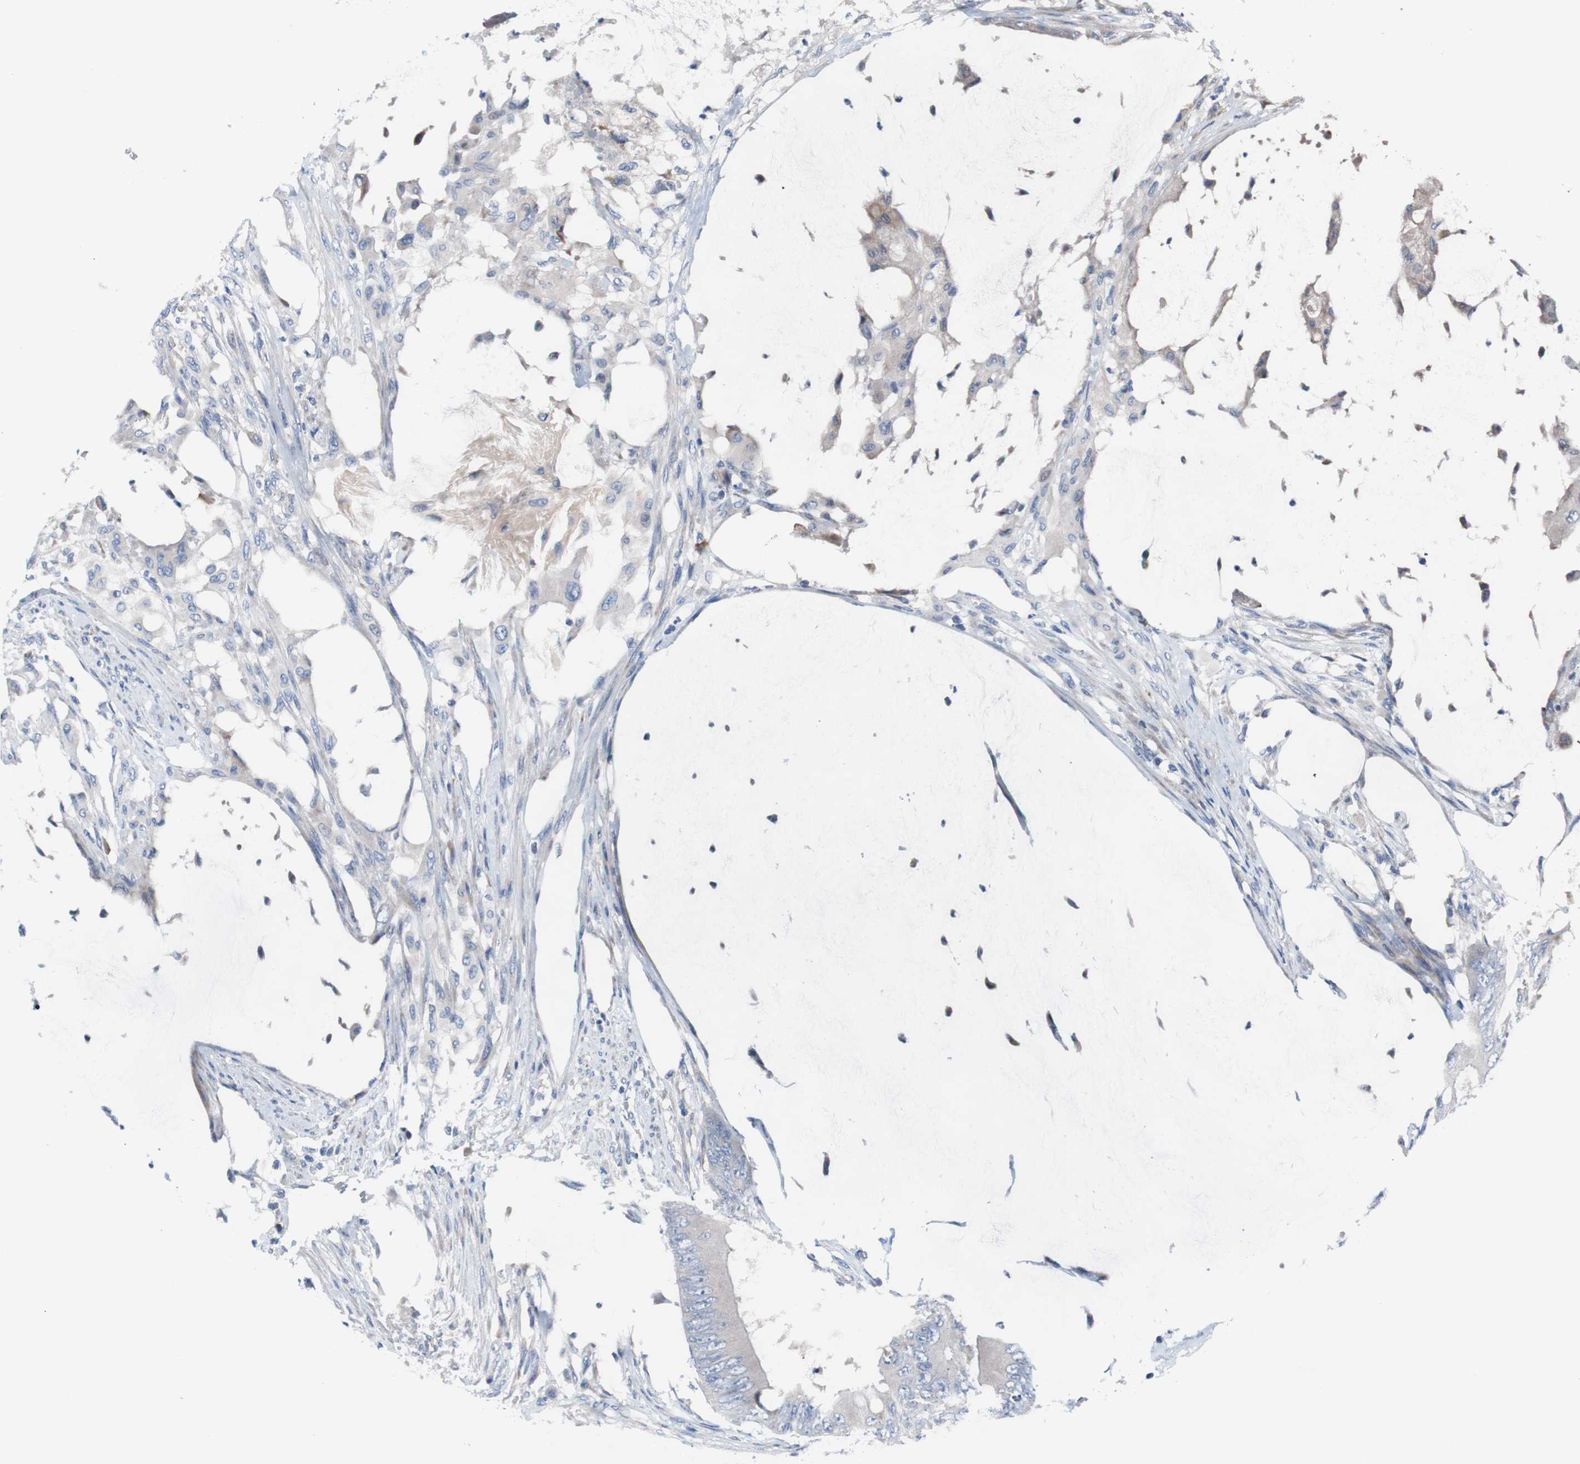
{"staining": {"intensity": "negative", "quantity": "none", "location": "none"}, "tissue": "colorectal cancer", "cell_type": "Tumor cells", "image_type": "cancer", "snomed": [{"axis": "morphology", "description": "Adenocarcinoma, NOS"}, {"axis": "topography", "description": "Rectum"}], "caption": "An immunohistochemistry (IHC) photomicrograph of colorectal cancer (adenocarcinoma) is shown. There is no staining in tumor cells of colorectal cancer (adenocarcinoma).", "gene": "KANSL1", "patient": {"sex": "female", "age": 77}}